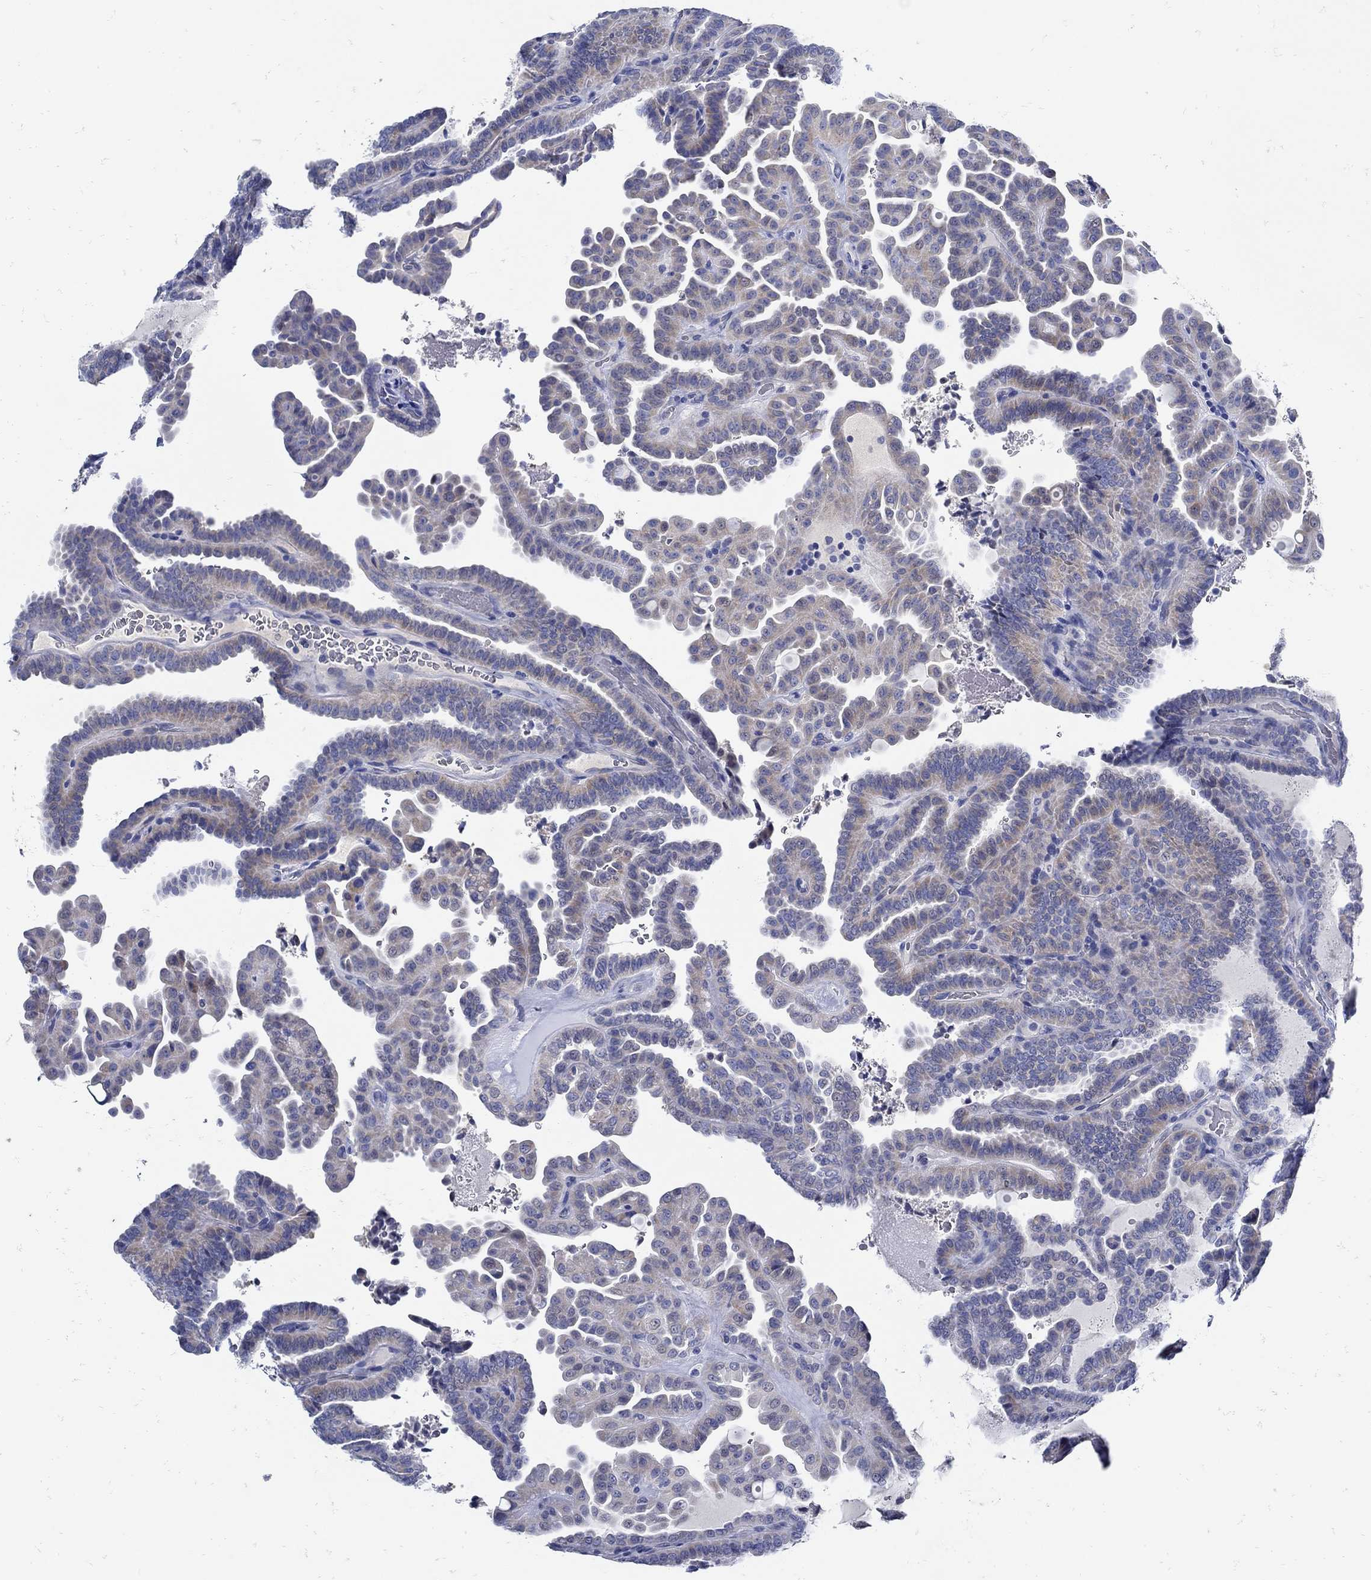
{"staining": {"intensity": "weak", "quantity": "<25%", "location": "cytoplasmic/membranous"}, "tissue": "thyroid cancer", "cell_type": "Tumor cells", "image_type": "cancer", "snomed": [{"axis": "morphology", "description": "Papillary adenocarcinoma, NOS"}, {"axis": "topography", "description": "Thyroid gland"}], "caption": "The histopathology image demonstrates no significant expression in tumor cells of thyroid cancer (papillary adenocarcinoma).", "gene": "NOS1", "patient": {"sex": "female", "age": 39}}